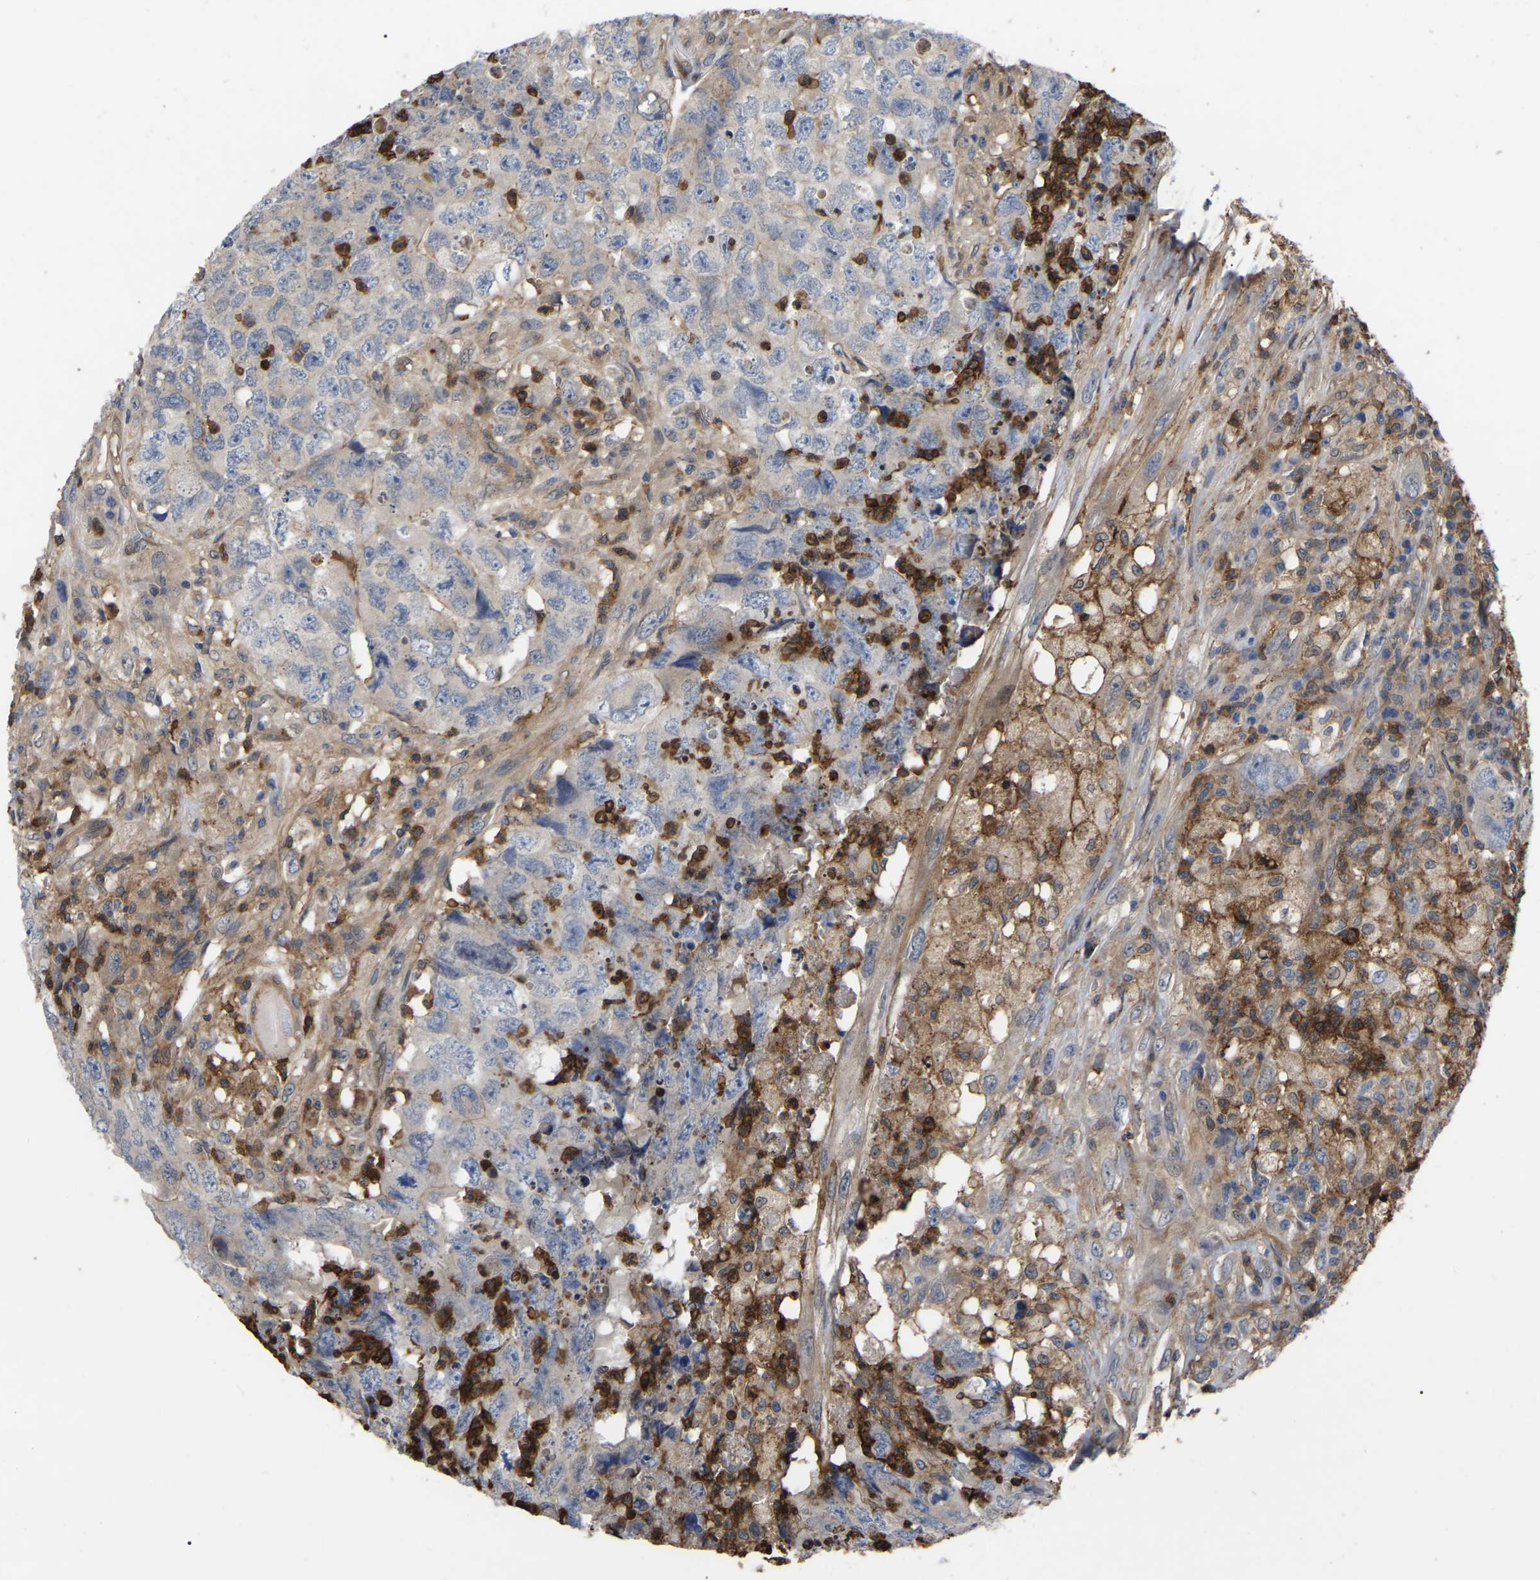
{"staining": {"intensity": "negative", "quantity": "none", "location": "none"}, "tissue": "testis cancer", "cell_type": "Tumor cells", "image_type": "cancer", "snomed": [{"axis": "morphology", "description": "Carcinoma, Embryonal, NOS"}, {"axis": "topography", "description": "Testis"}], "caption": "This micrograph is of testis embryonal carcinoma stained with immunohistochemistry (IHC) to label a protein in brown with the nuclei are counter-stained blue. There is no expression in tumor cells.", "gene": "CIT", "patient": {"sex": "male", "age": 32}}